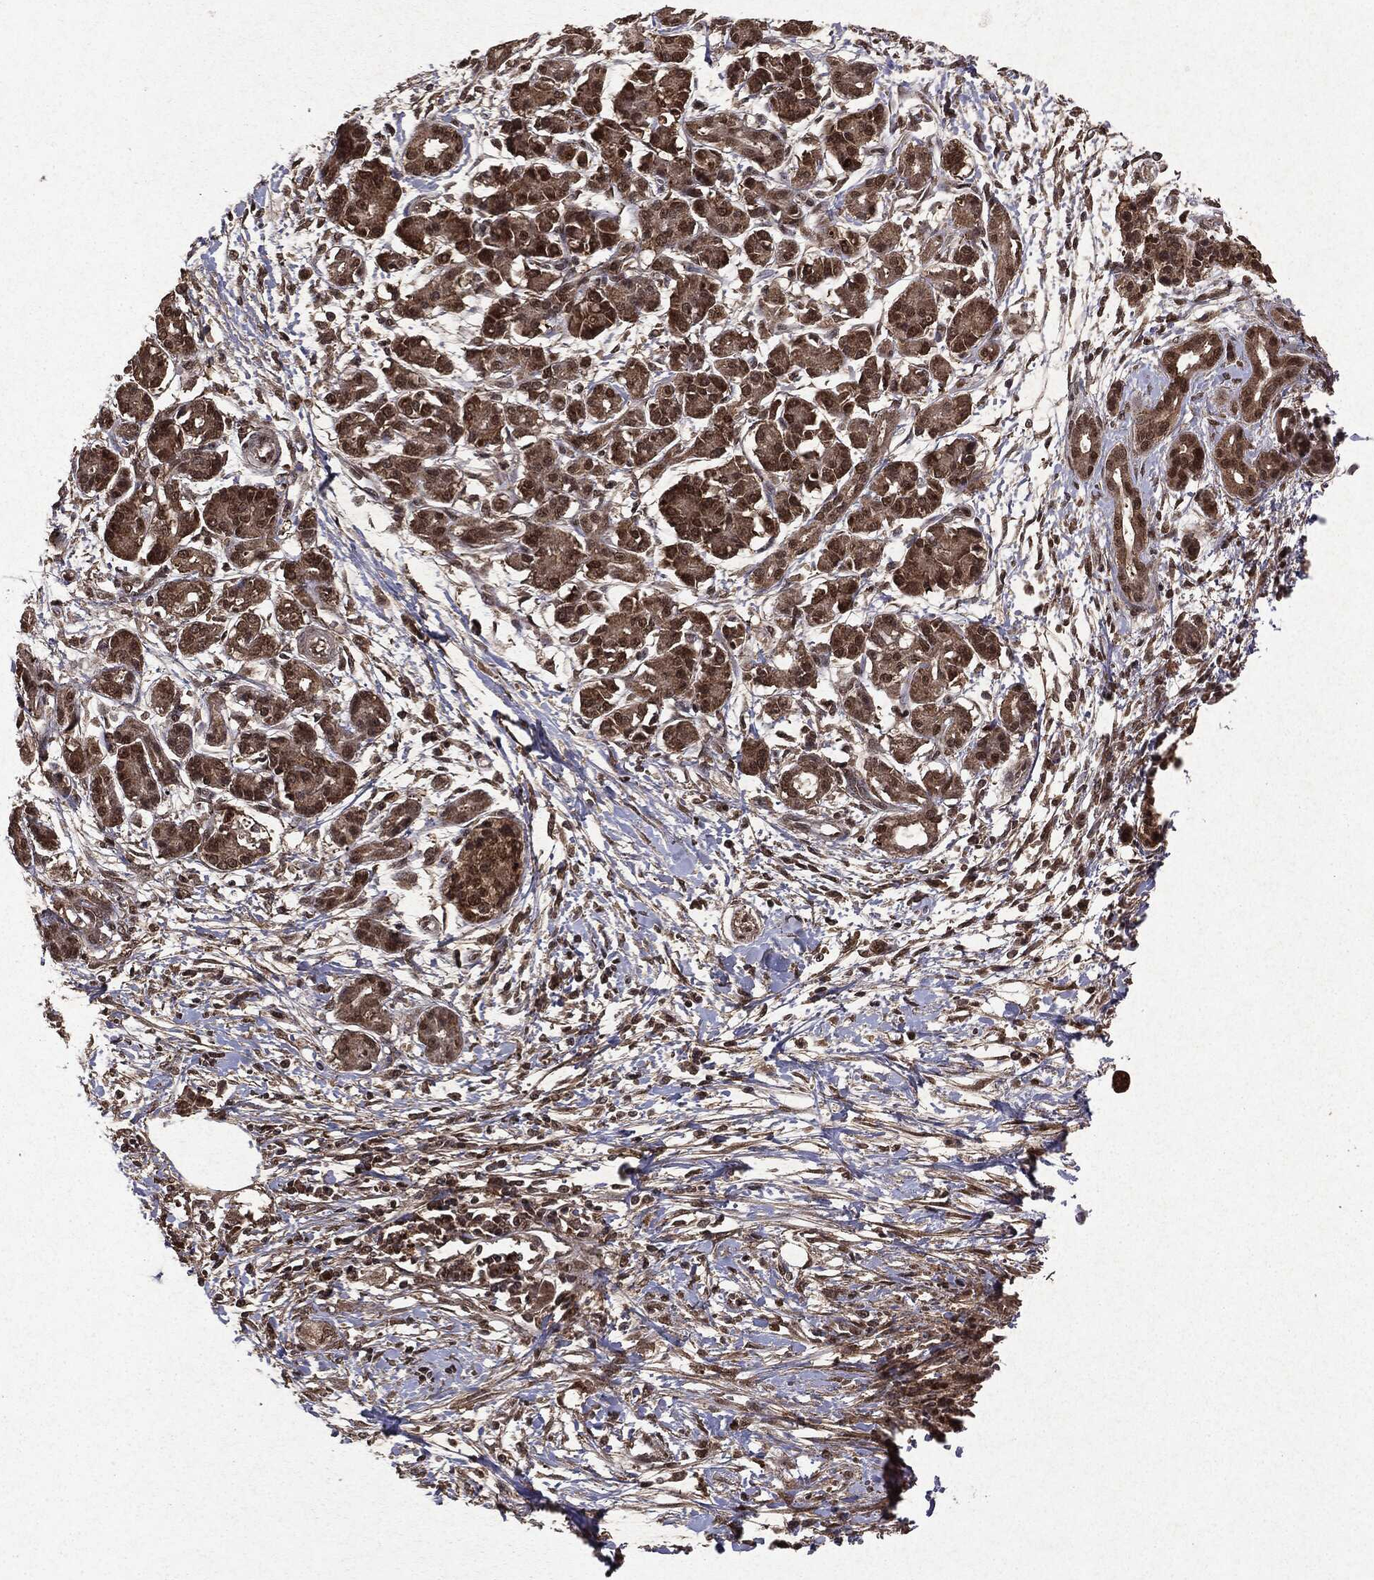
{"staining": {"intensity": "moderate", "quantity": ">75%", "location": "cytoplasmic/membranous,nuclear"}, "tissue": "pancreatic cancer", "cell_type": "Tumor cells", "image_type": "cancer", "snomed": [{"axis": "morphology", "description": "Adenocarcinoma, NOS"}, {"axis": "topography", "description": "Pancreas"}], "caption": "High-power microscopy captured an immunohistochemistry (IHC) histopathology image of pancreatic adenocarcinoma, revealing moderate cytoplasmic/membranous and nuclear positivity in about >75% of tumor cells. The protein is stained brown, and the nuclei are stained in blue (DAB IHC with brightfield microscopy, high magnification).", "gene": "PEBP1", "patient": {"sex": "male", "age": 72}}